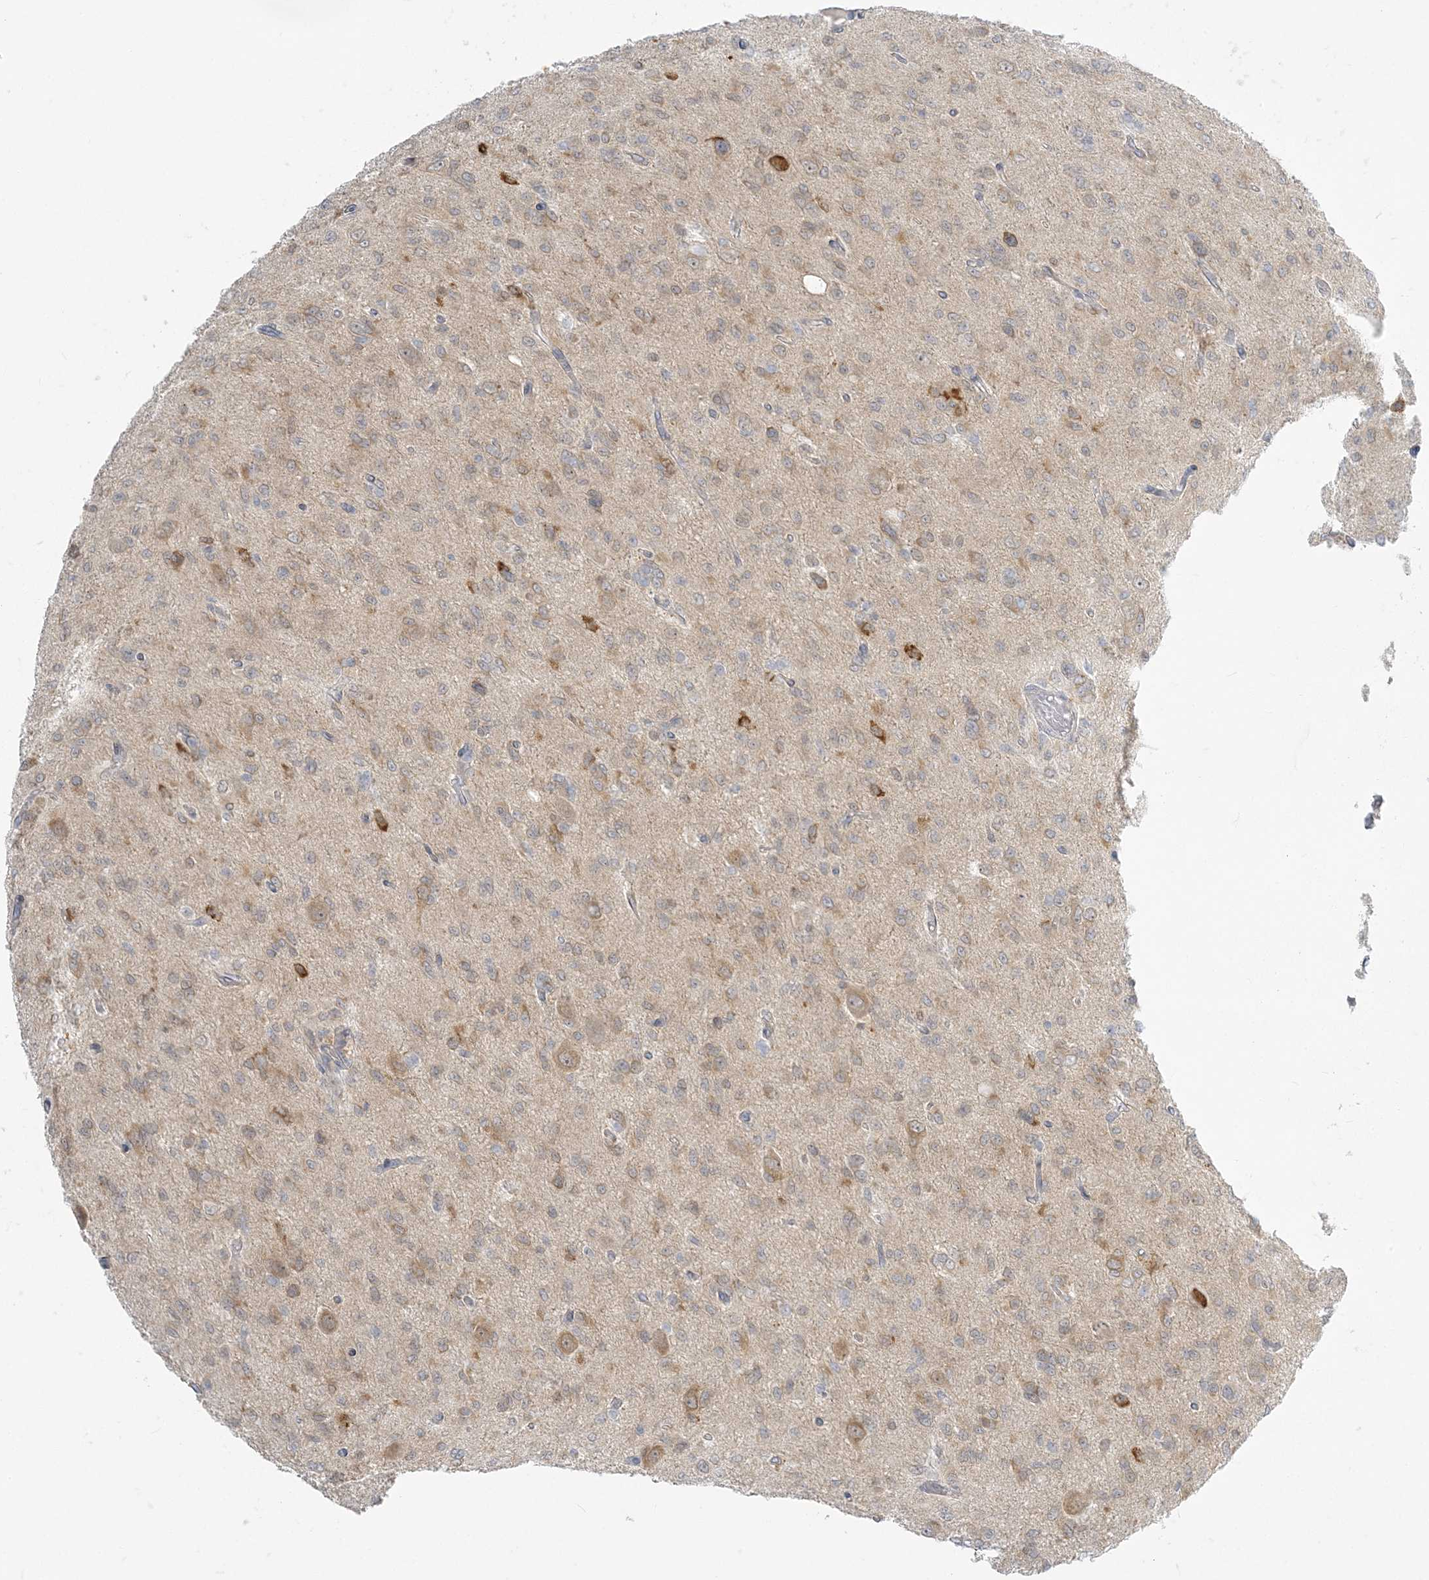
{"staining": {"intensity": "negative", "quantity": "none", "location": "none"}, "tissue": "glioma", "cell_type": "Tumor cells", "image_type": "cancer", "snomed": [{"axis": "morphology", "description": "Glioma, malignant, High grade"}, {"axis": "topography", "description": "Brain"}], "caption": "Immunohistochemical staining of human glioma demonstrates no significant expression in tumor cells.", "gene": "ZC3H6", "patient": {"sex": "female", "age": 59}}